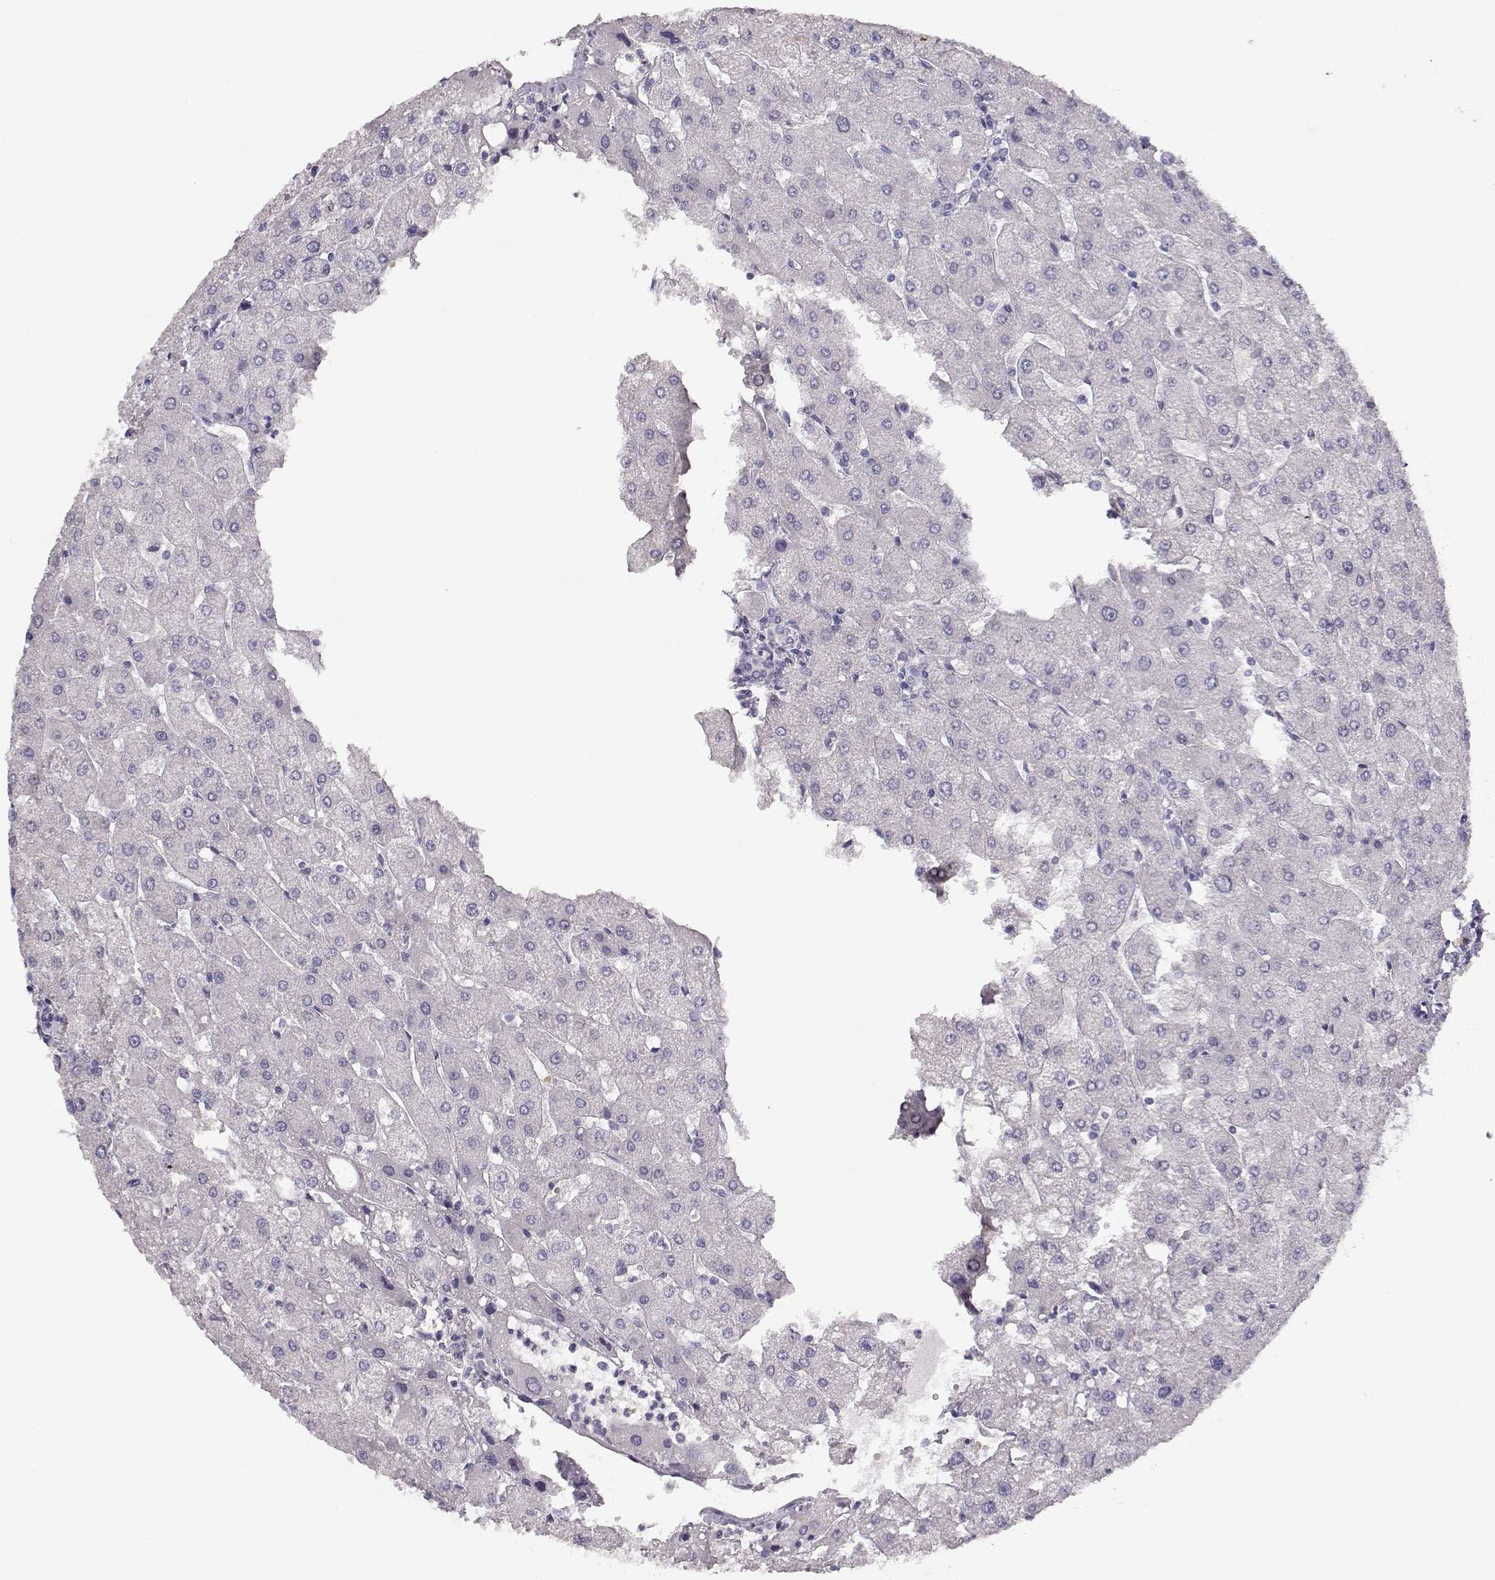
{"staining": {"intensity": "negative", "quantity": "none", "location": "none"}, "tissue": "liver", "cell_type": "Cholangiocytes", "image_type": "normal", "snomed": [{"axis": "morphology", "description": "Normal tissue, NOS"}, {"axis": "topography", "description": "Liver"}], "caption": "A micrograph of liver stained for a protein reveals no brown staining in cholangiocytes. The staining is performed using DAB brown chromogen with nuclei counter-stained in using hematoxylin.", "gene": "MAGEC1", "patient": {"sex": "male", "age": 67}}